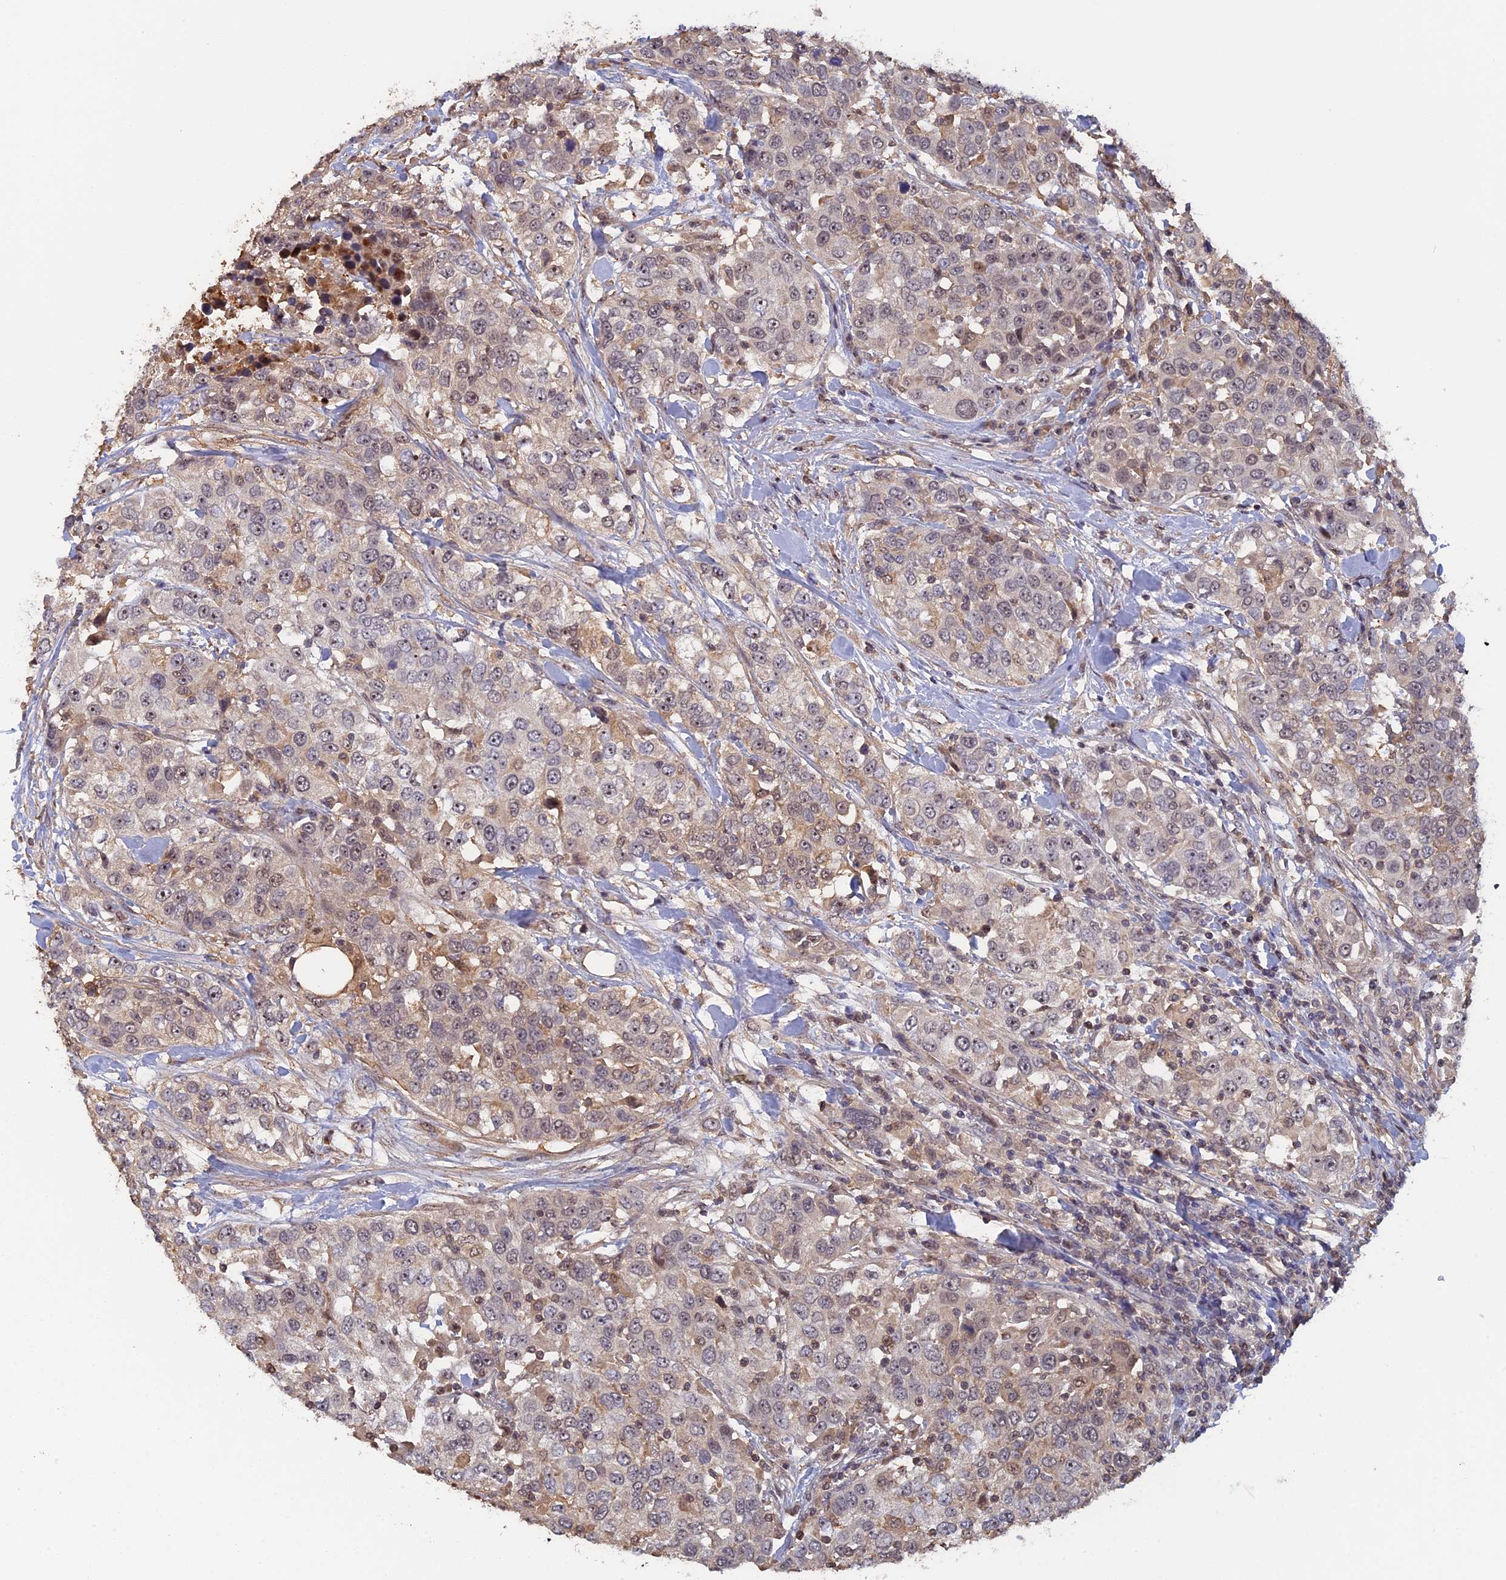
{"staining": {"intensity": "weak", "quantity": "25%-75%", "location": "cytoplasmic/membranous,nuclear"}, "tissue": "urothelial cancer", "cell_type": "Tumor cells", "image_type": "cancer", "snomed": [{"axis": "morphology", "description": "Urothelial carcinoma, High grade"}, {"axis": "topography", "description": "Urinary bladder"}], "caption": "Protein expression analysis of urothelial cancer reveals weak cytoplasmic/membranous and nuclear expression in about 25%-75% of tumor cells.", "gene": "FAM98C", "patient": {"sex": "female", "age": 80}}